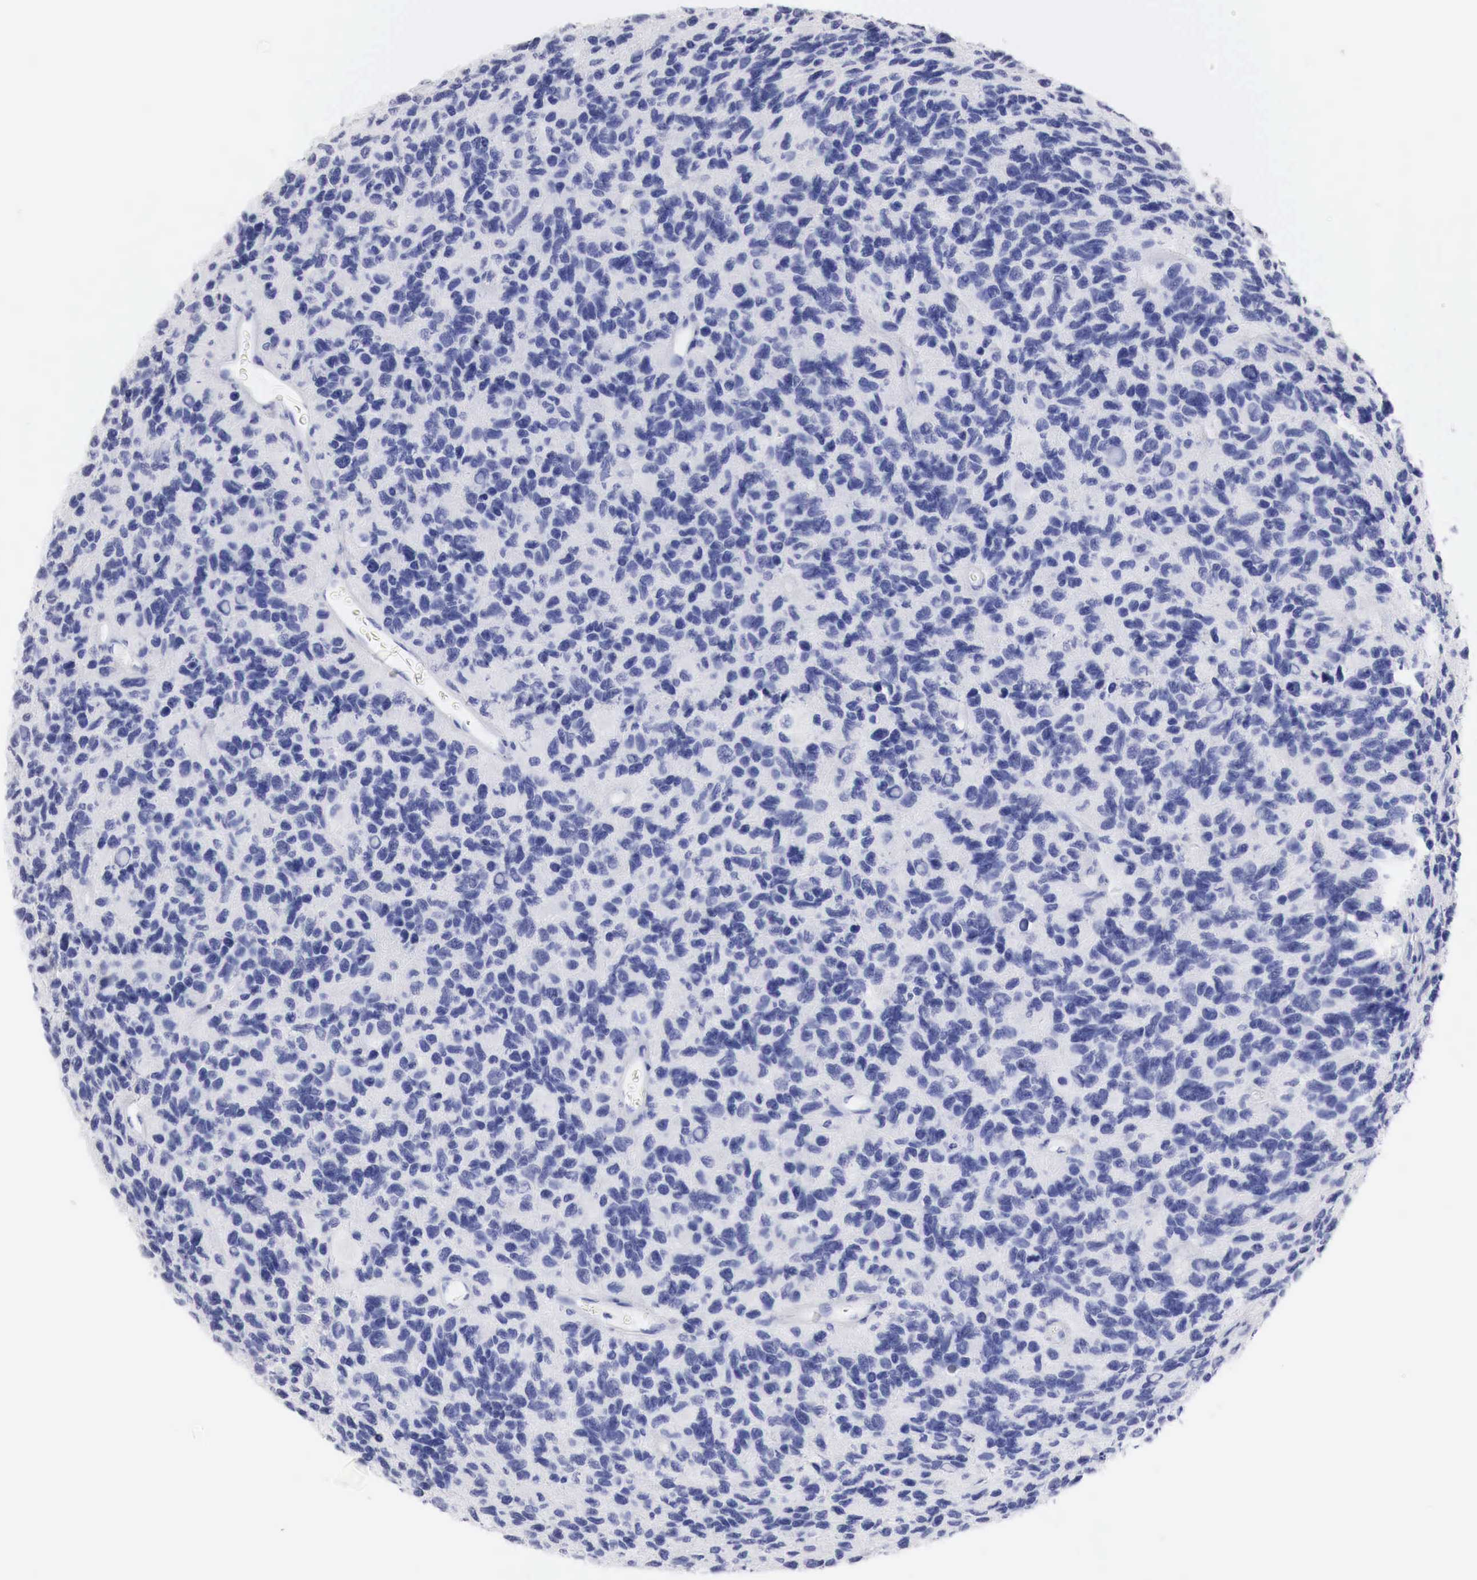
{"staining": {"intensity": "negative", "quantity": "none", "location": "none"}, "tissue": "glioma", "cell_type": "Tumor cells", "image_type": "cancer", "snomed": [{"axis": "morphology", "description": "Glioma, malignant, High grade"}, {"axis": "topography", "description": "Brain"}], "caption": "Immunohistochemistry photomicrograph of malignant high-grade glioma stained for a protein (brown), which shows no positivity in tumor cells.", "gene": "CDKN2A", "patient": {"sex": "male", "age": 77}}